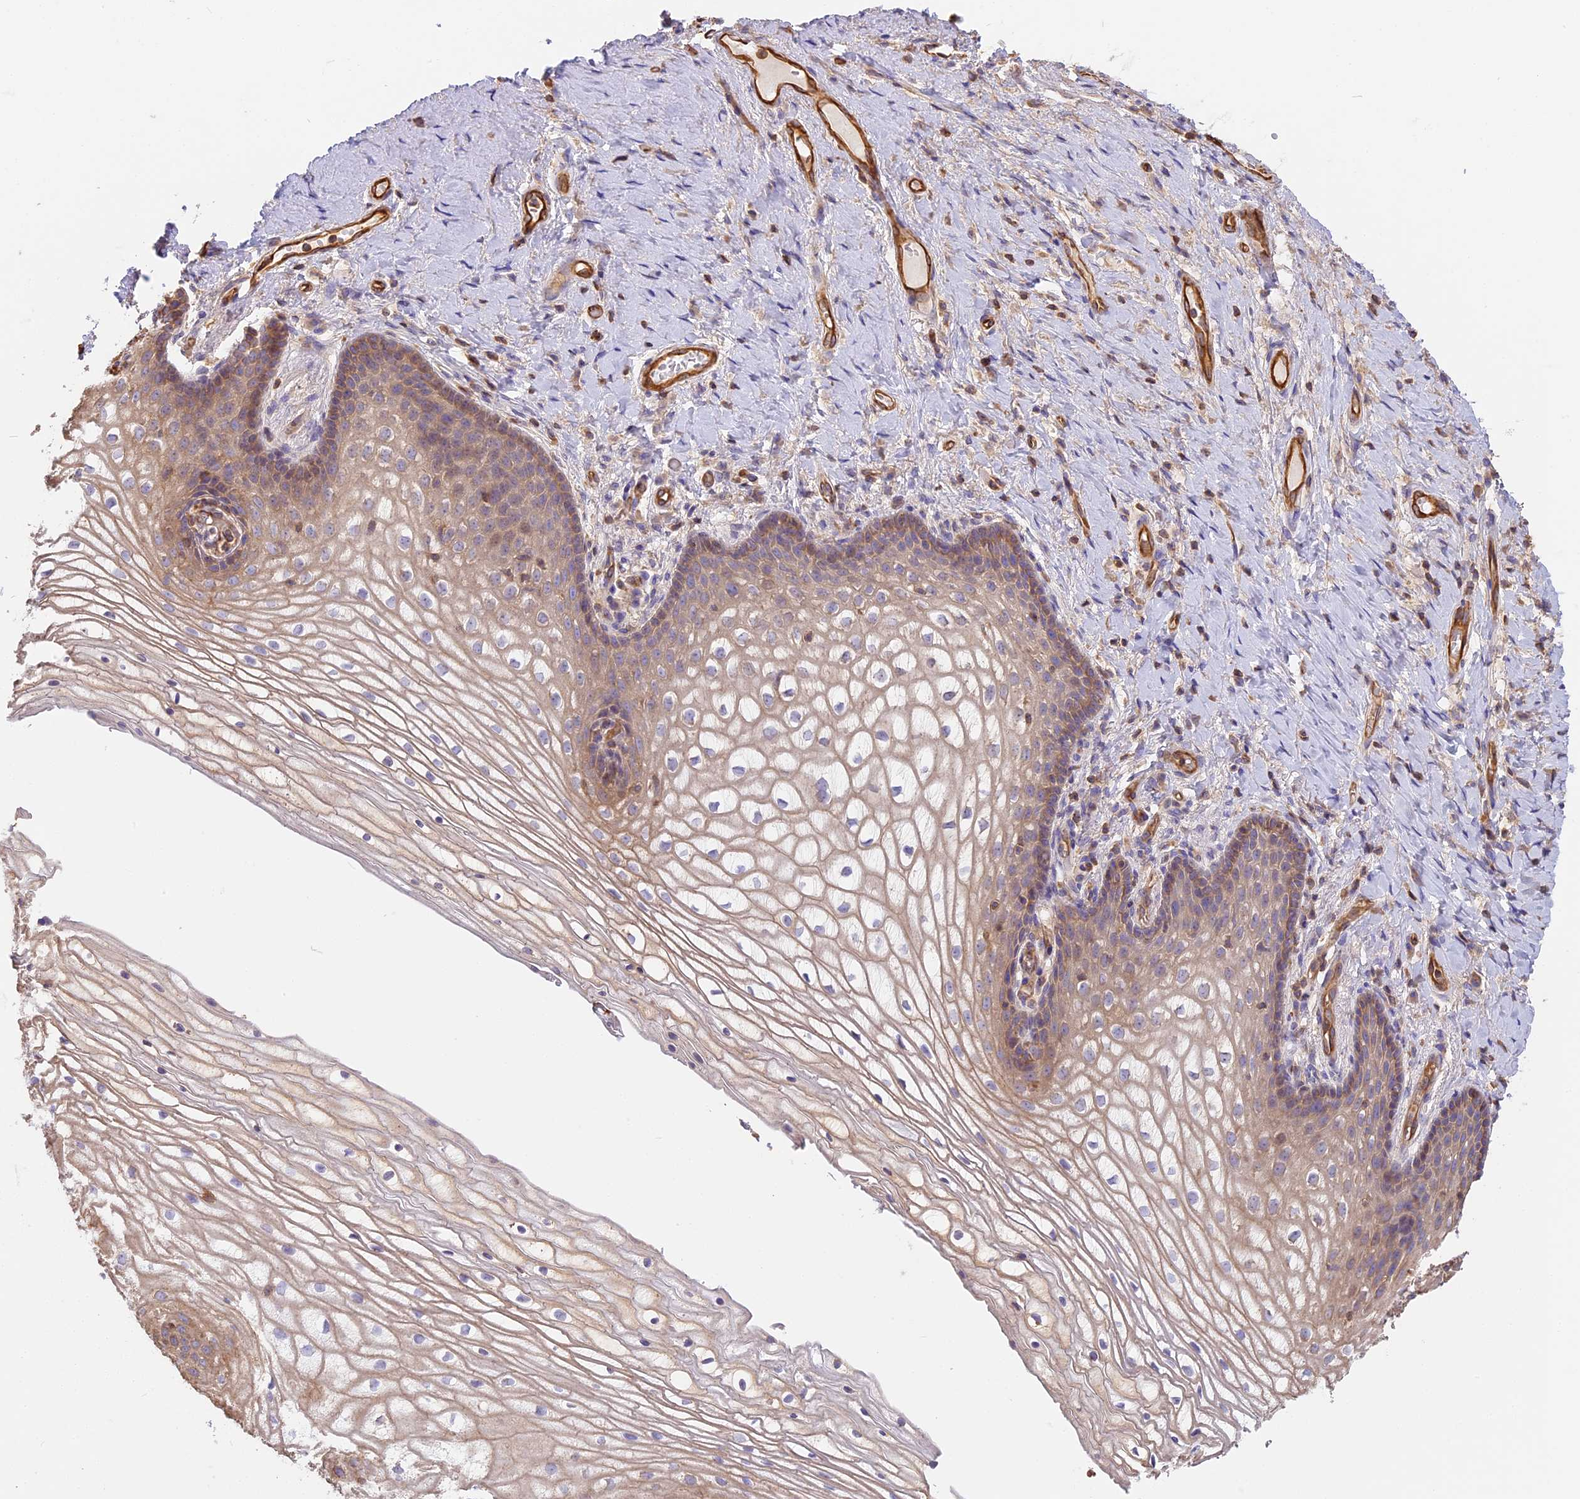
{"staining": {"intensity": "weak", "quantity": "25%-75%", "location": "cytoplasmic/membranous"}, "tissue": "vagina", "cell_type": "Squamous epithelial cells", "image_type": "normal", "snomed": [{"axis": "morphology", "description": "Normal tissue, NOS"}, {"axis": "topography", "description": "Vagina"}], "caption": "This histopathology image demonstrates immunohistochemistry (IHC) staining of normal human vagina, with low weak cytoplasmic/membranous positivity in approximately 25%-75% of squamous epithelial cells.", "gene": "VPS18", "patient": {"sex": "female", "age": 60}}